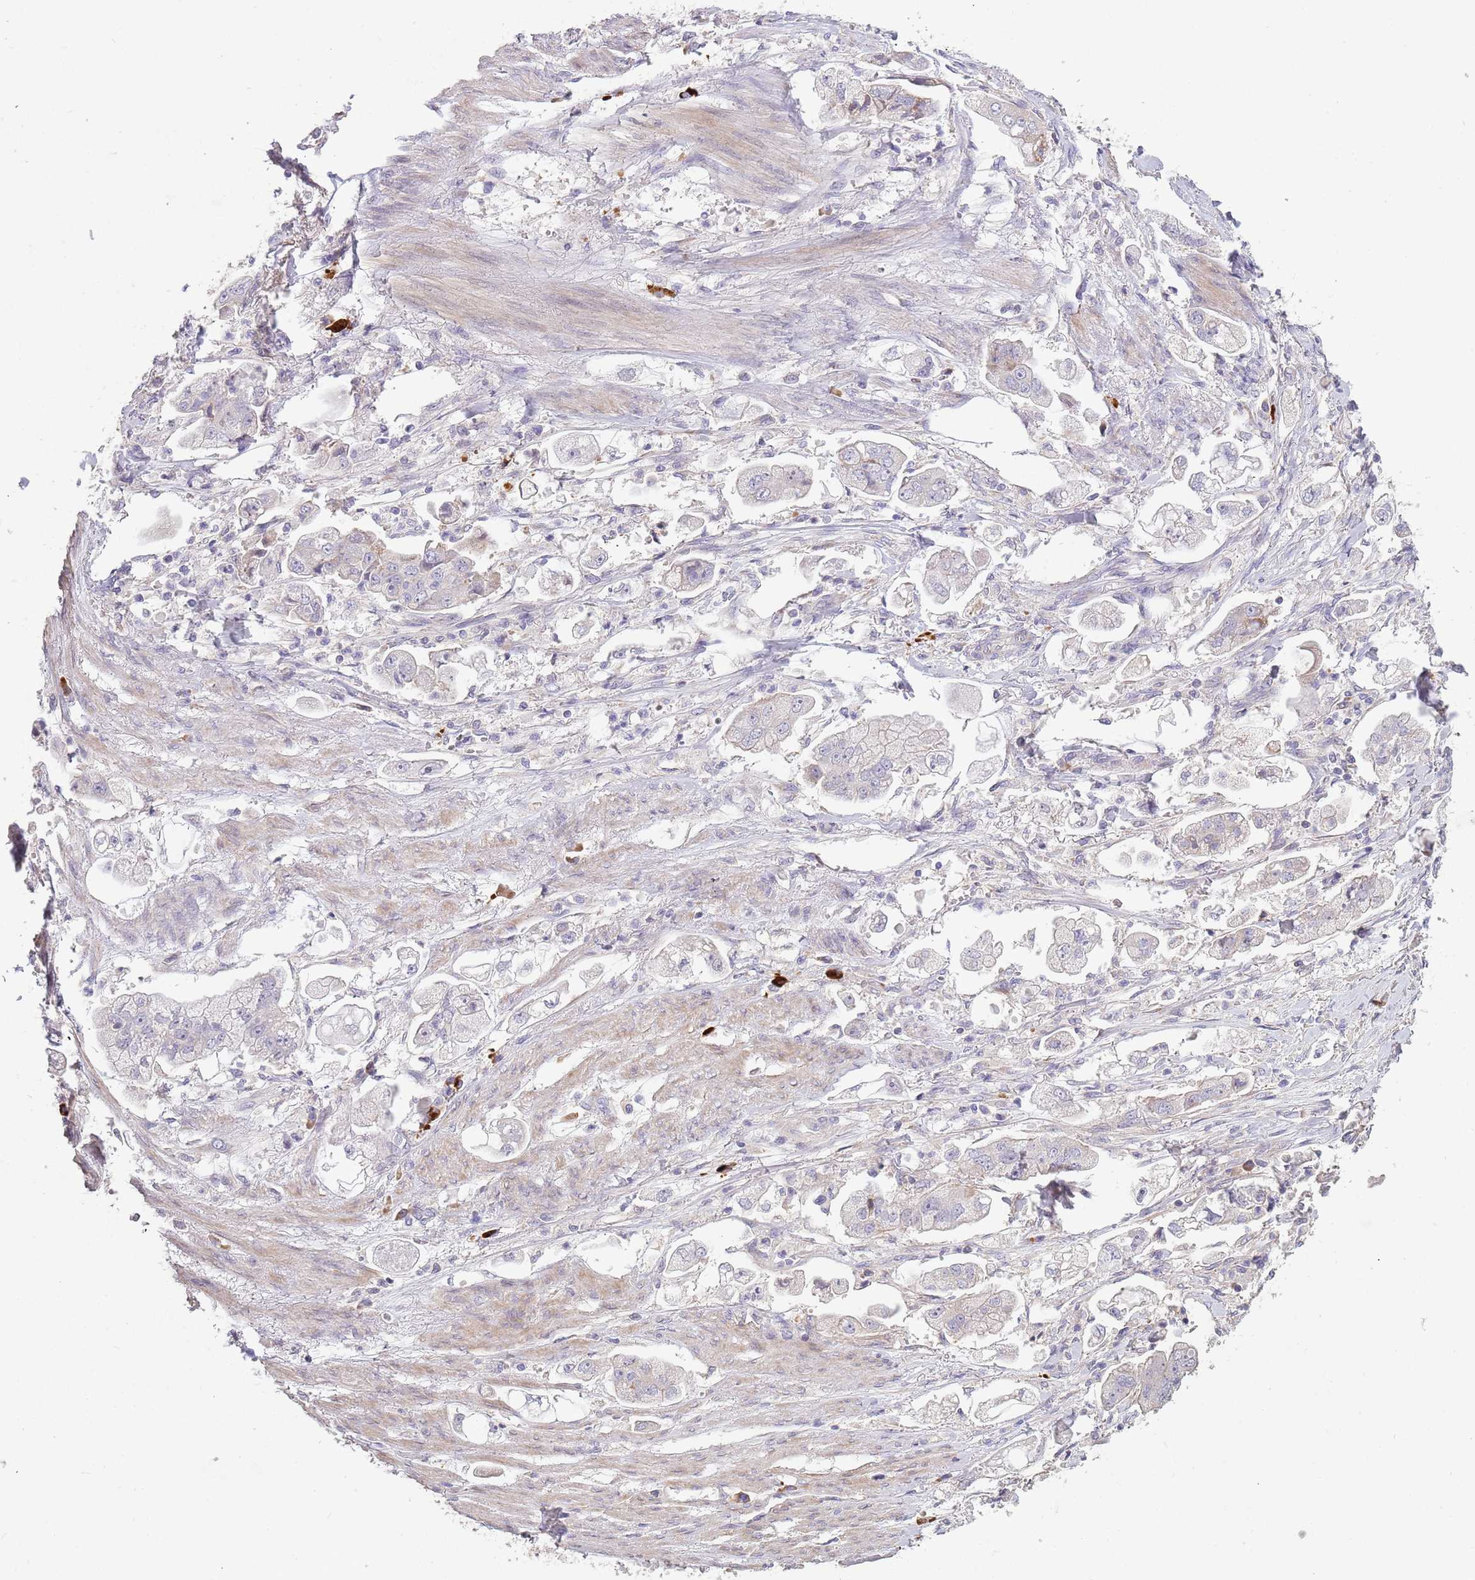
{"staining": {"intensity": "negative", "quantity": "none", "location": "none"}, "tissue": "stomach cancer", "cell_type": "Tumor cells", "image_type": "cancer", "snomed": [{"axis": "morphology", "description": "Adenocarcinoma, NOS"}, {"axis": "topography", "description": "Stomach"}], "caption": "Immunohistochemistry micrograph of neoplastic tissue: stomach adenocarcinoma stained with DAB exhibits no significant protein positivity in tumor cells.", "gene": "SUSD1", "patient": {"sex": "male", "age": 62}}